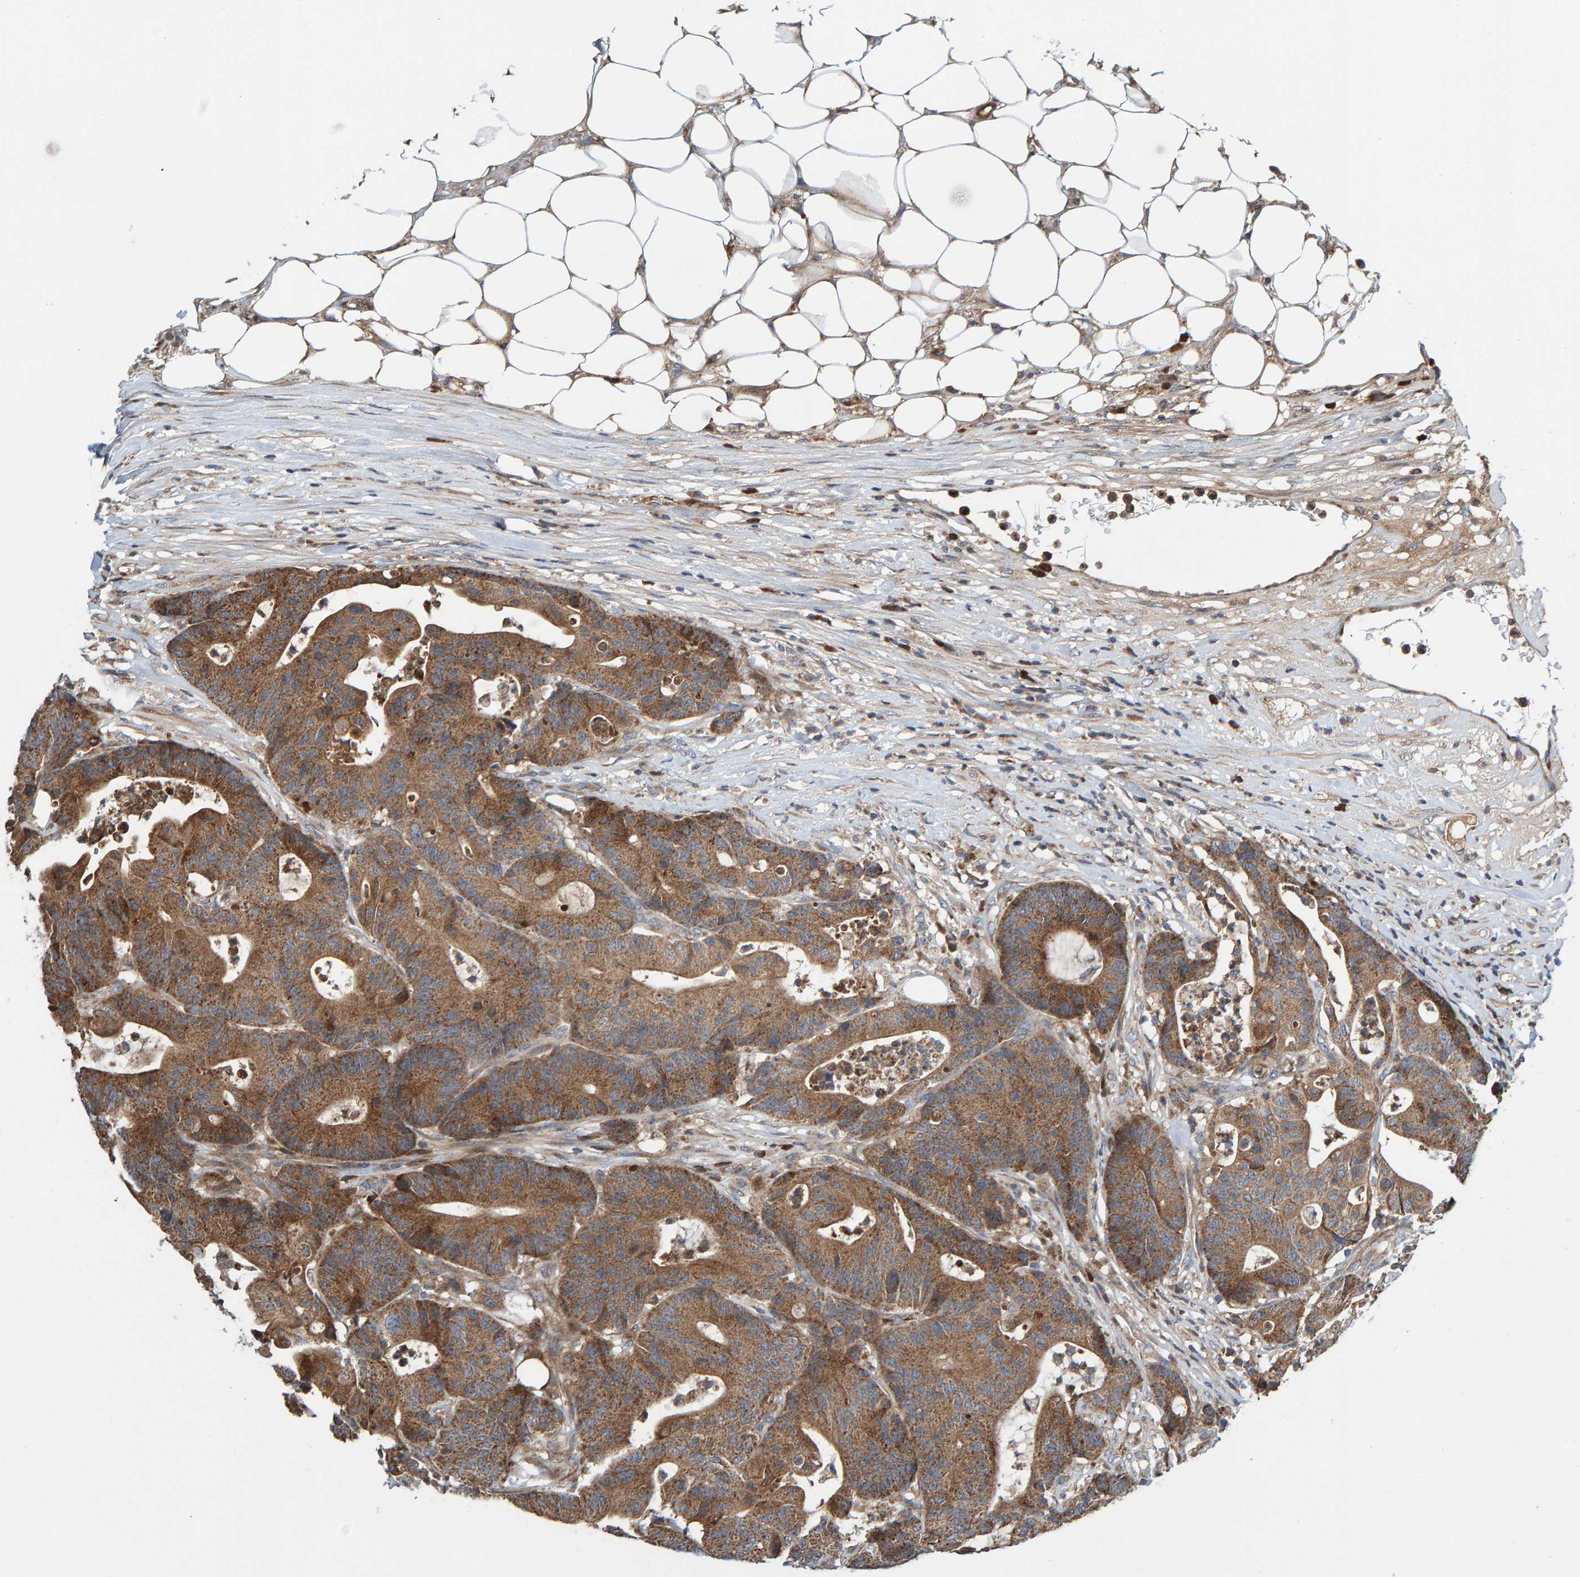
{"staining": {"intensity": "moderate", "quantity": ">75%", "location": "cytoplasmic/membranous"}, "tissue": "colorectal cancer", "cell_type": "Tumor cells", "image_type": "cancer", "snomed": [{"axis": "morphology", "description": "Adenocarcinoma, NOS"}, {"axis": "topography", "description": "Colon"}], "caption": "Protein analysis of colorectal cancer tissue shows moderate cytoplasmic/membranous expression in about >75% of tumor cells.", "gene": "KIAA0753", "patient": {"sex": "female", "age": 84}}